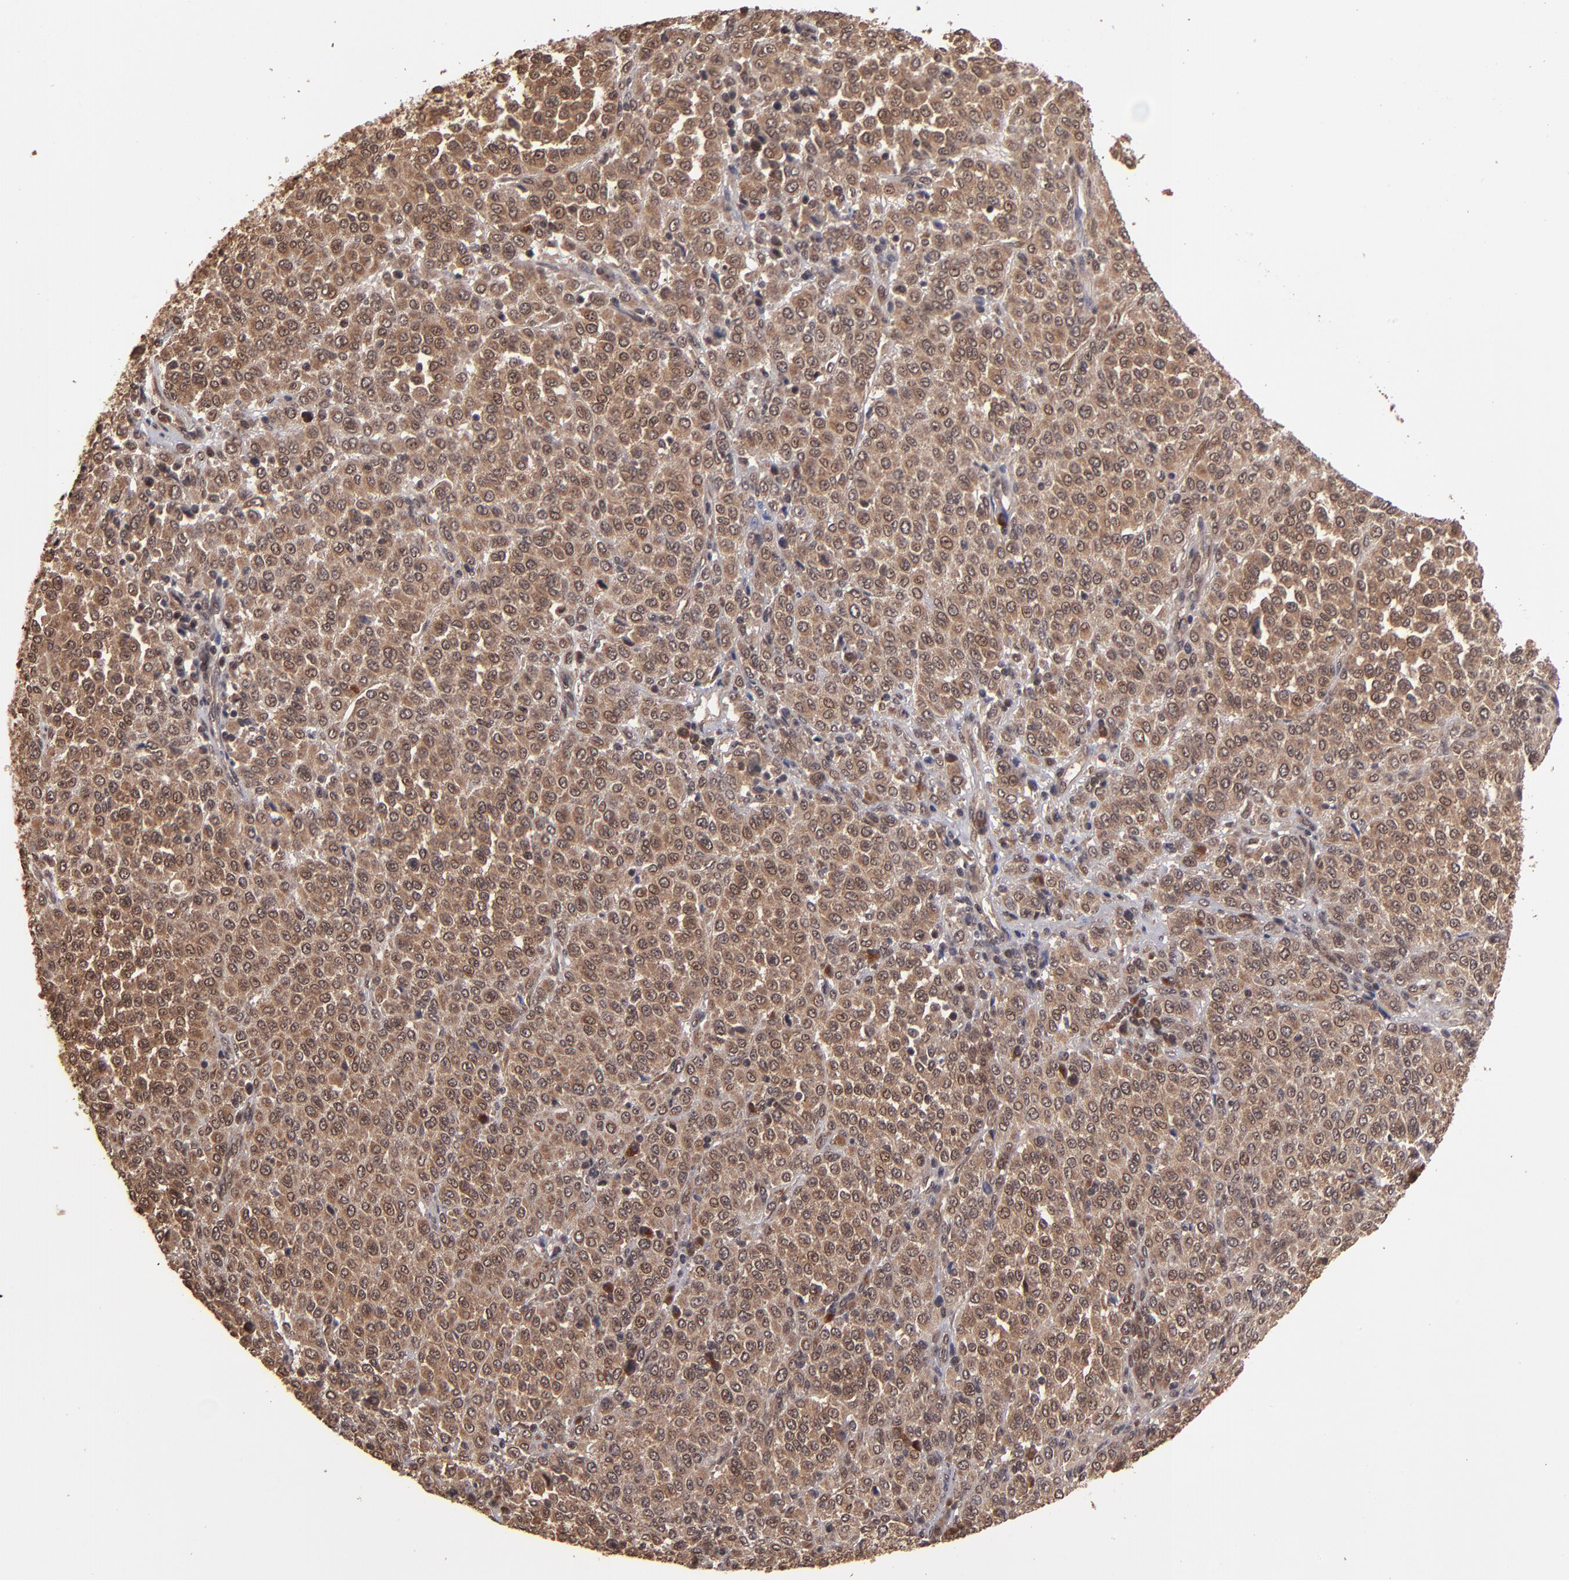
{"staining": {"intensity": "strong", "quantity": ">75%", "location": "cytoplasmic/membranous"}, "tissue": "melanoma", "cell_type": "Tumor cells", "image_type": "cancer", "snomed": [{"axis": "morphology", "description": "Malignant melanoma, Metastatic site"}, {"axis": "topography", "description": "Pancreas"}], "caption": "High-power microscopy captured an IHC image of malignant melanoma (metastatic site), revealing strong cytoplasmic/membranous expression in approximately >75% of tumor cells.", "gene": "NFE2L2", "patient": {"sex": "female", "age": 30}}